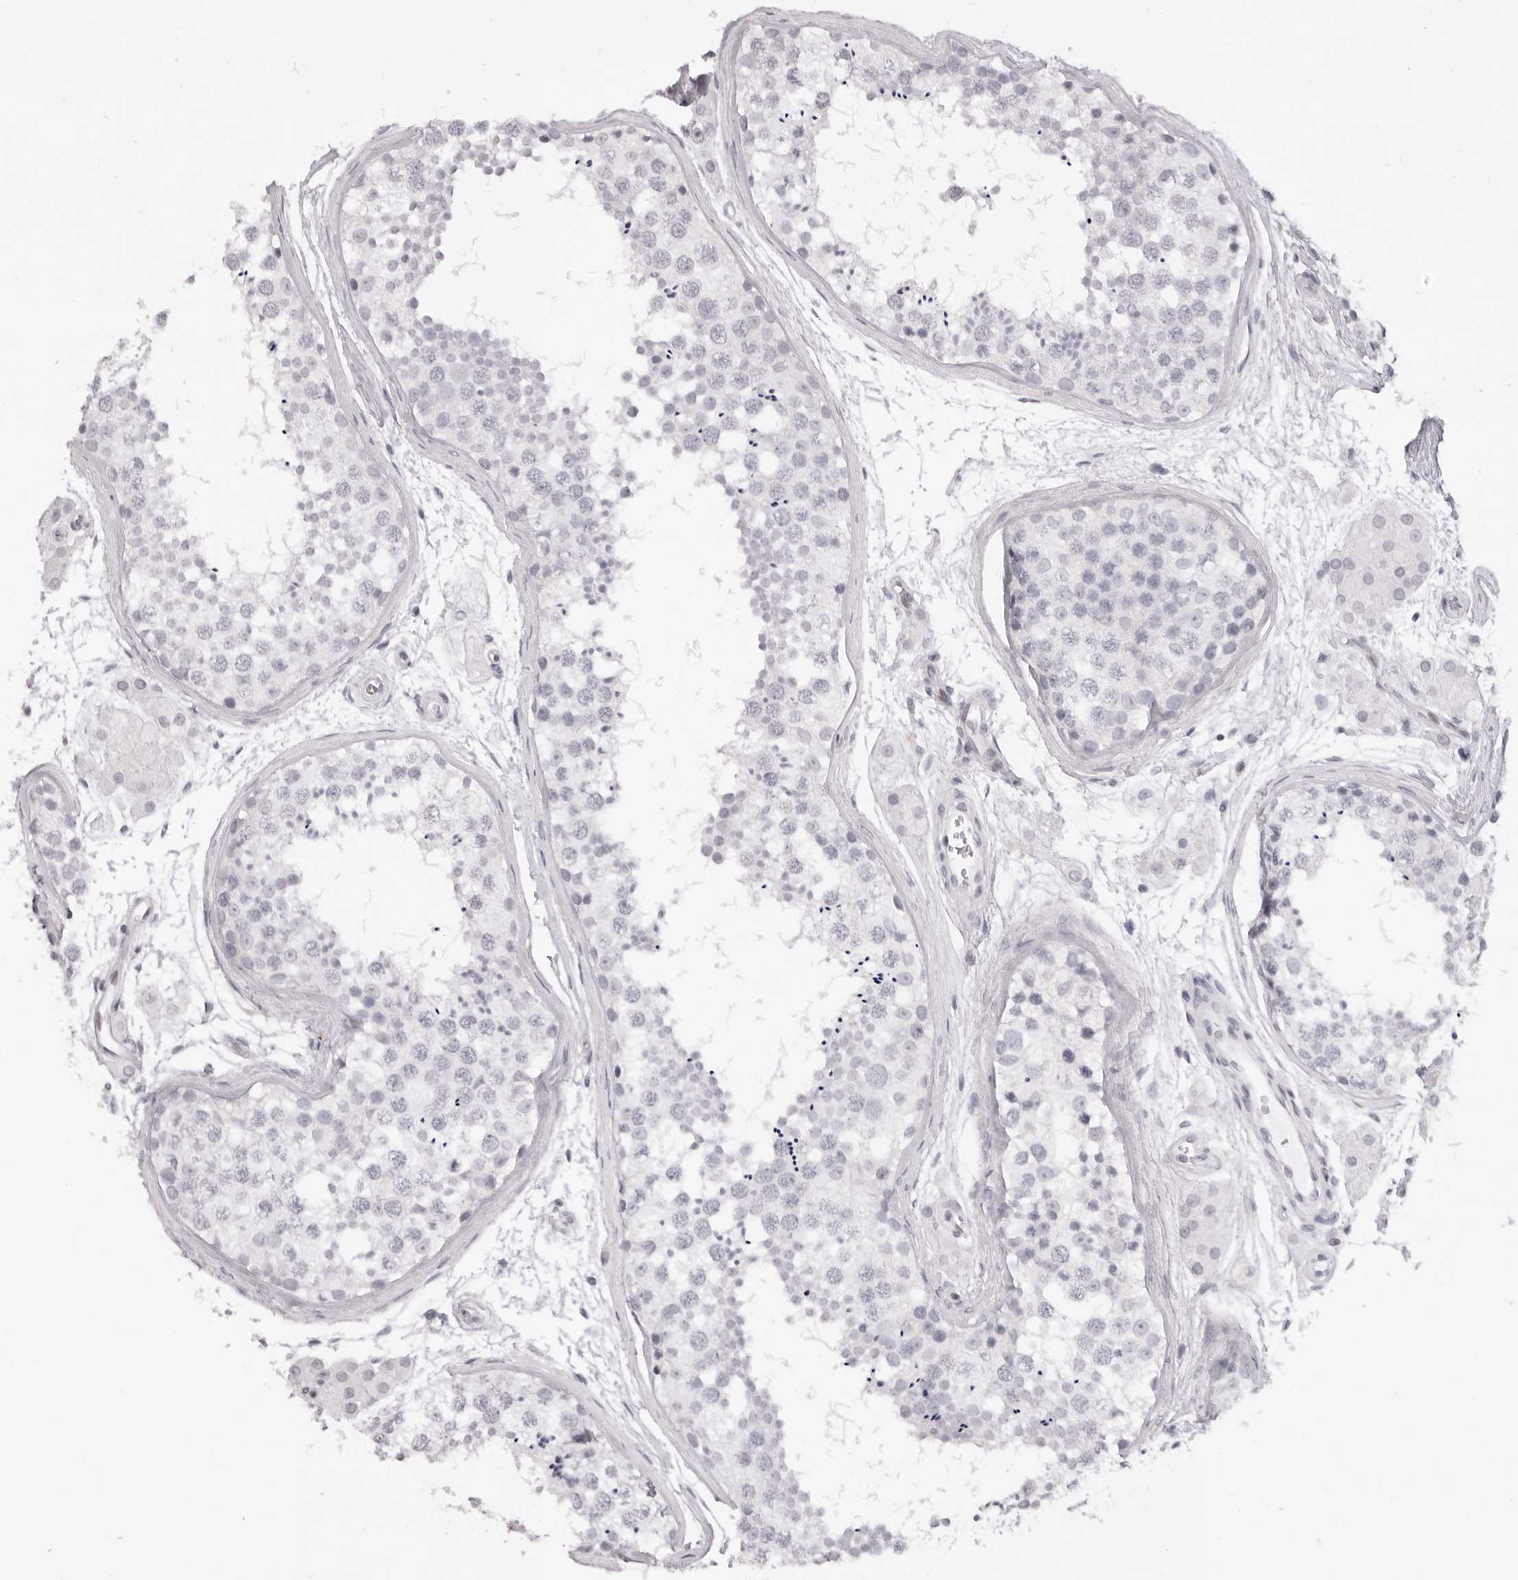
{"staining": {"intensity": "negative", "quantity": "none", "location": "none"}, "tissue": "testis", "cell_type": "Cells in seminiferous ducts", "image_type": "normal", "snomed": [{"axis": "morphology", "description": "Normal tissue, NOS"}, {"axis": "topography", "description": "Testis"}], "caption": "Immunohistochemistry of normal testis demonstrates no expression in cells in seminiferous ducts. (DAB (3,3'-diaminobenzidine) immunohistochemistry visualized using brightfield microscopy, high magnification).", "gene": "MAFK", "patient": {"sex": "male", "age": 56}}